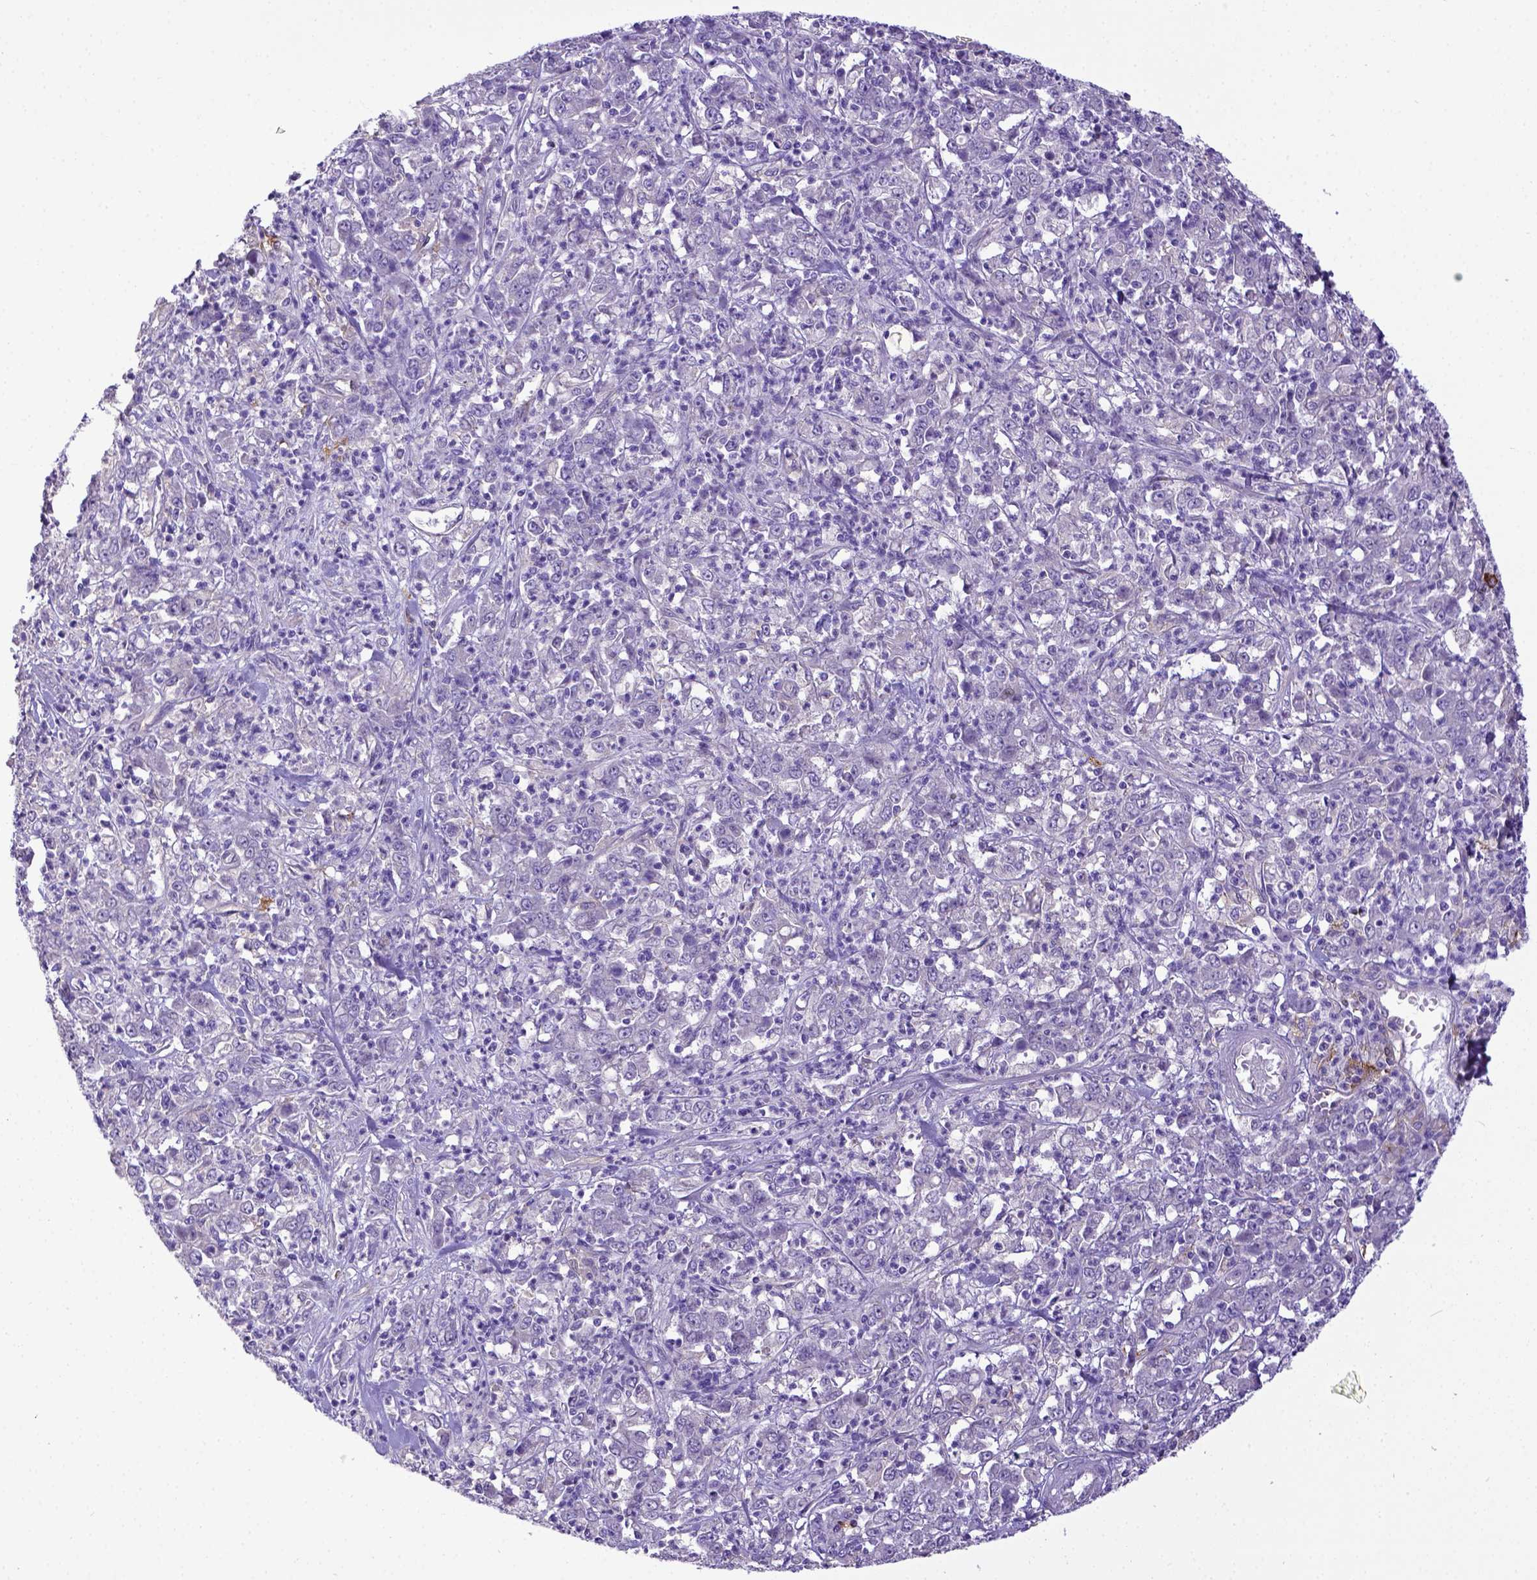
{"staining": {"intensity": "negative", "quantity": "none", "location": "none"}, "tissue": "stomach cancer", "cell_type": "Tumor cells", "image_type": "cancer", "snomed": [{"axis": "morphology", "description": "Adenocarcinoma, NOS"}, {"axis": "topography", "description": "Stomach, lower"}], "caption": "DAB (3,3'-diaminobenzidine) immunohistochemical staining of adenocarcinoma (stomach) displays no significant positivity in tumor cells. (Stains: DAB immunohistochemistry with hematoxylin counter stain, Microscopy: brightfield microscopy at high magnification).", "gene": "CD40", "patient": {"sex": "female", "age": 71}}